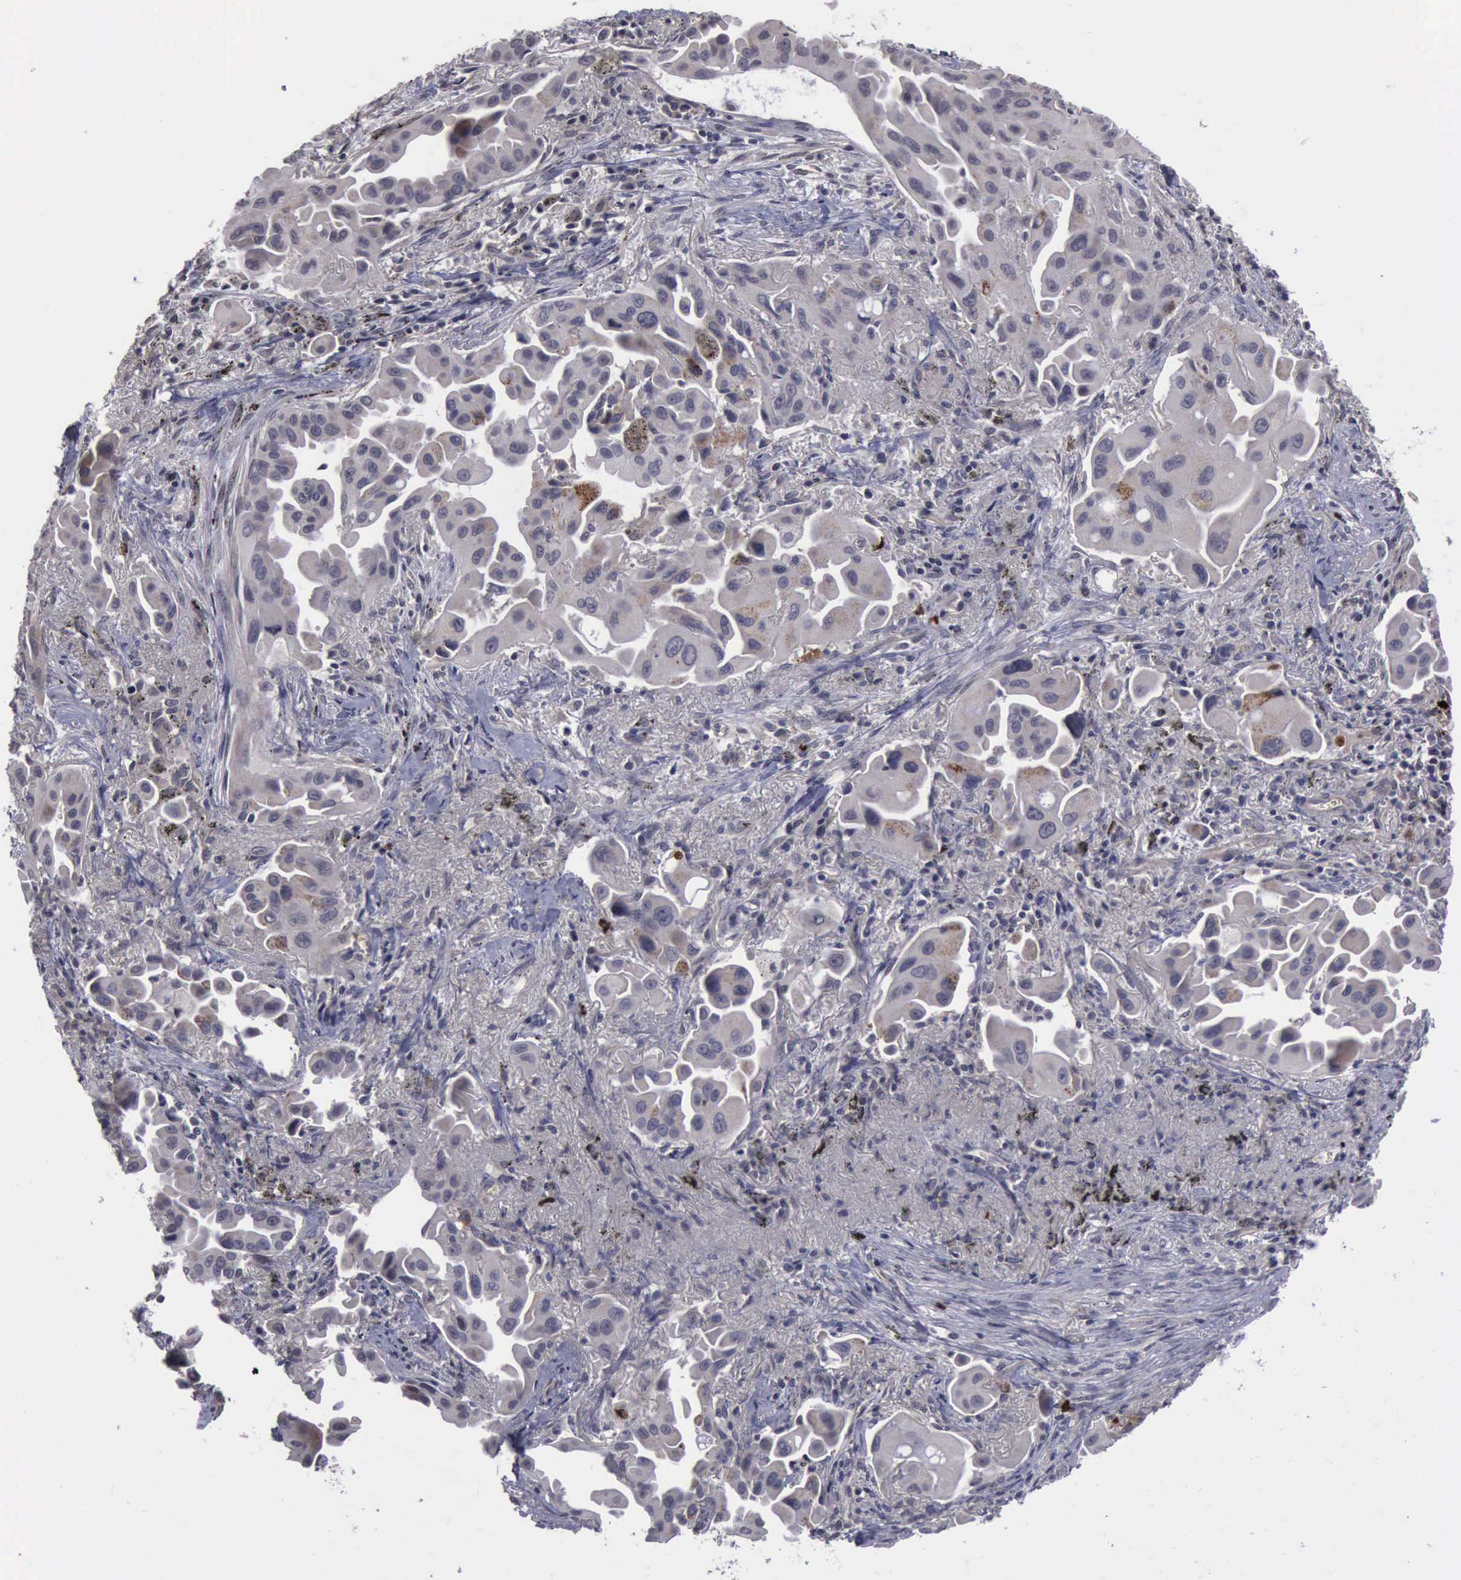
{"staining": {"intensity": "negative", "quantity": "none", "location": "none"}, "tissue": "lung cancer", "cell_type": "Tumor cells", "image_type": "cancer", "snomed": [{"axis": "morphology", "description": "Adenocarcinoma, NOS"}, {"axis": "topography", "description": "Lung"}], "caption": "Photomicrograph shows no protein staining in tumor cells of lung cancer (adenocarcinoma) tissue.", "gene": "MMP9", "patient": {"sex": "male", "age": 68}}